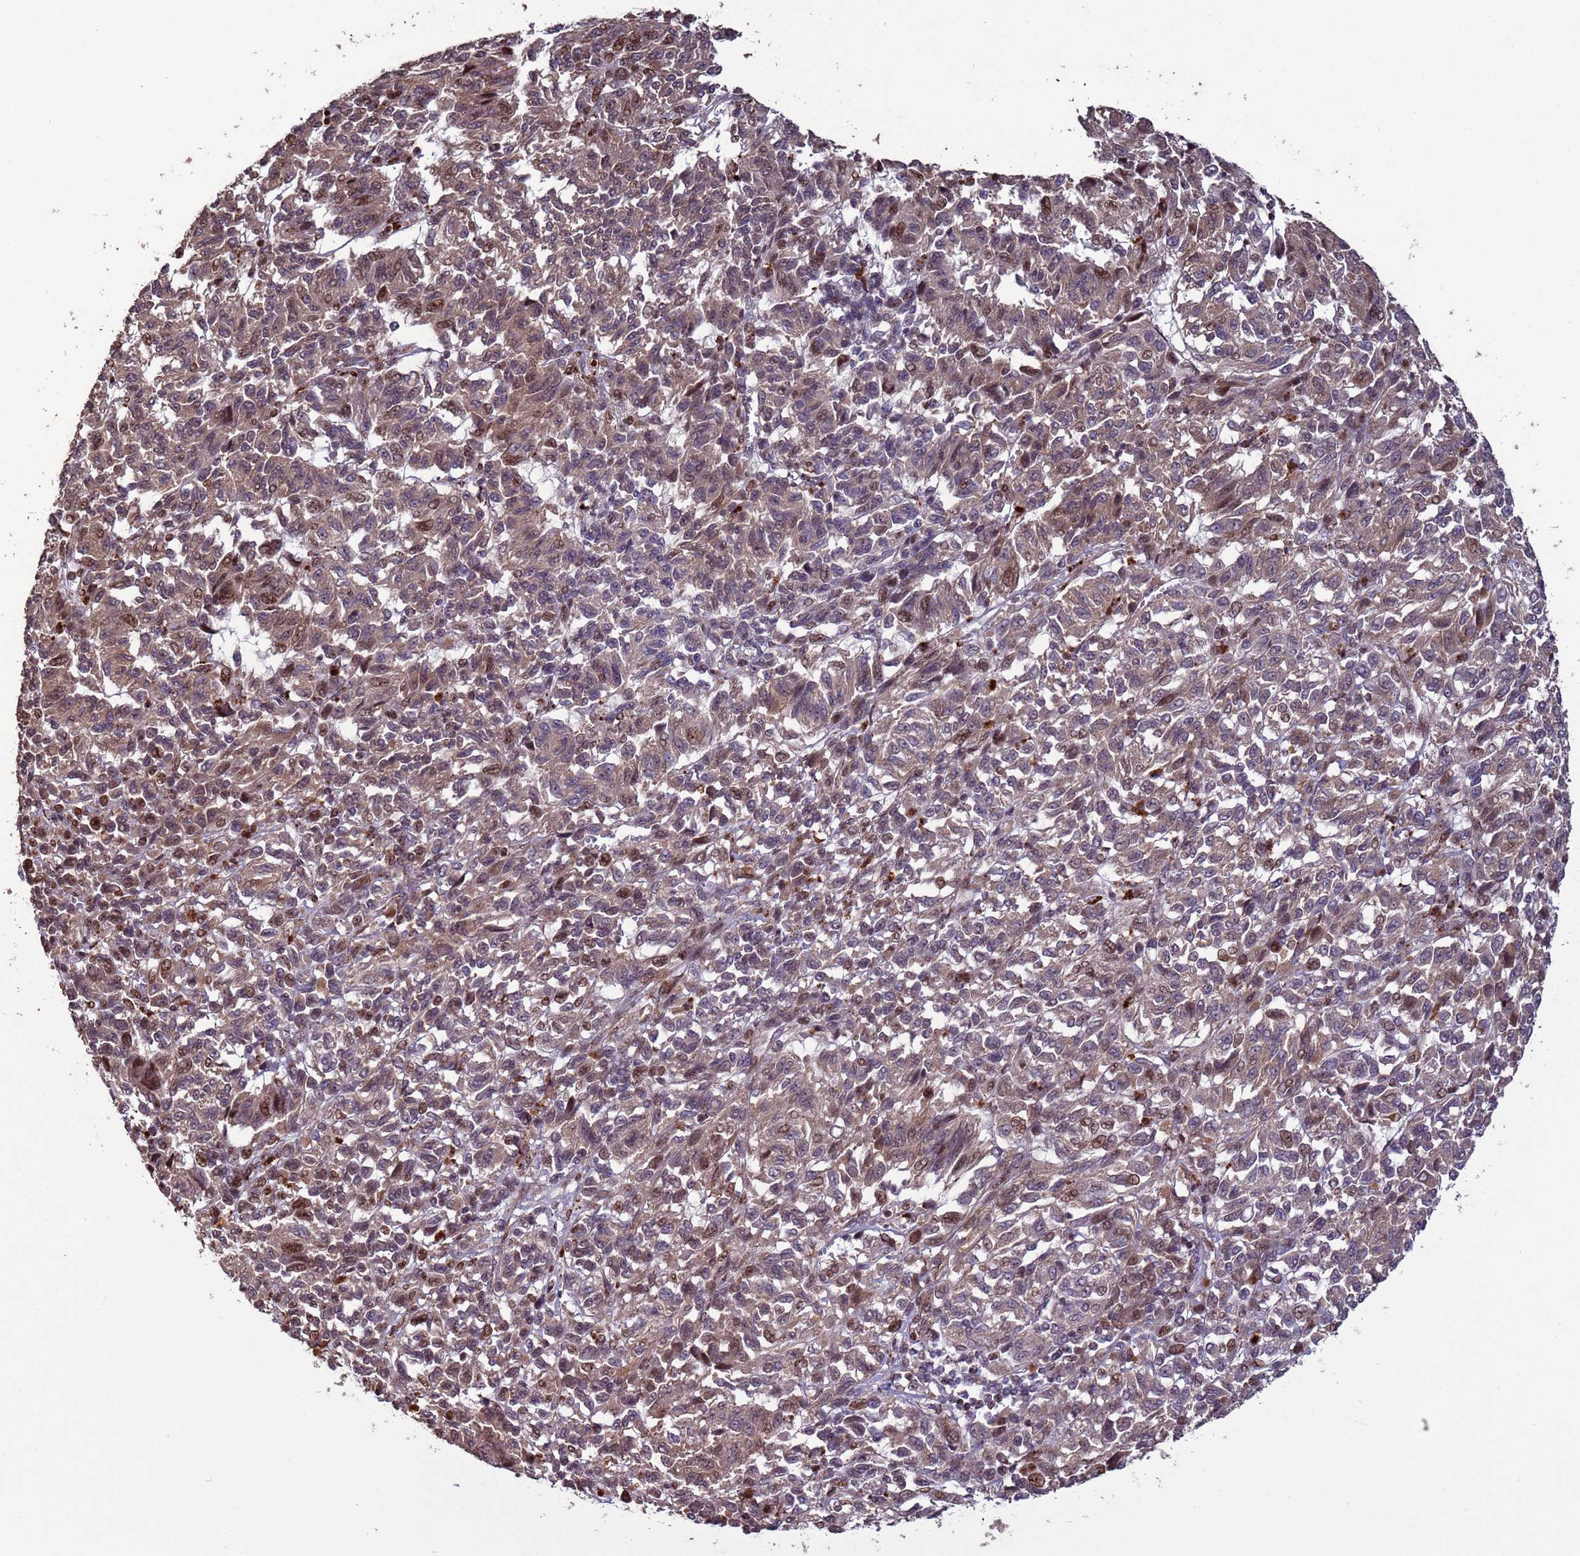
{"staining": {"intensity": "moderate", "quantity": "25%-75%", "location": "cytoplasmic/membranous,nuclear"}, "tissue": "melanoma", "cell_type": "Tumor cells", "image_type": "cancer", "snomed": [{"axis": "morphology", "description": "Malignant melanoma, Metastatic site"}, {"axis": "topography", "description": "Lung"}], "caption": "Protein expression analysis of malignant melanoma (metastatic site) displays moderate cytoplasmic/membranous and nuclear positivity in approximately 25%-75% of tumor cells. Using DAB (3,3'-diaminobenzidine) (brown) and hematoxylin (blue) stains, captured at high magnification using brightfield microscopy.", "gene": "HGH1", "patient": {"sex": "male", "age": 64}}